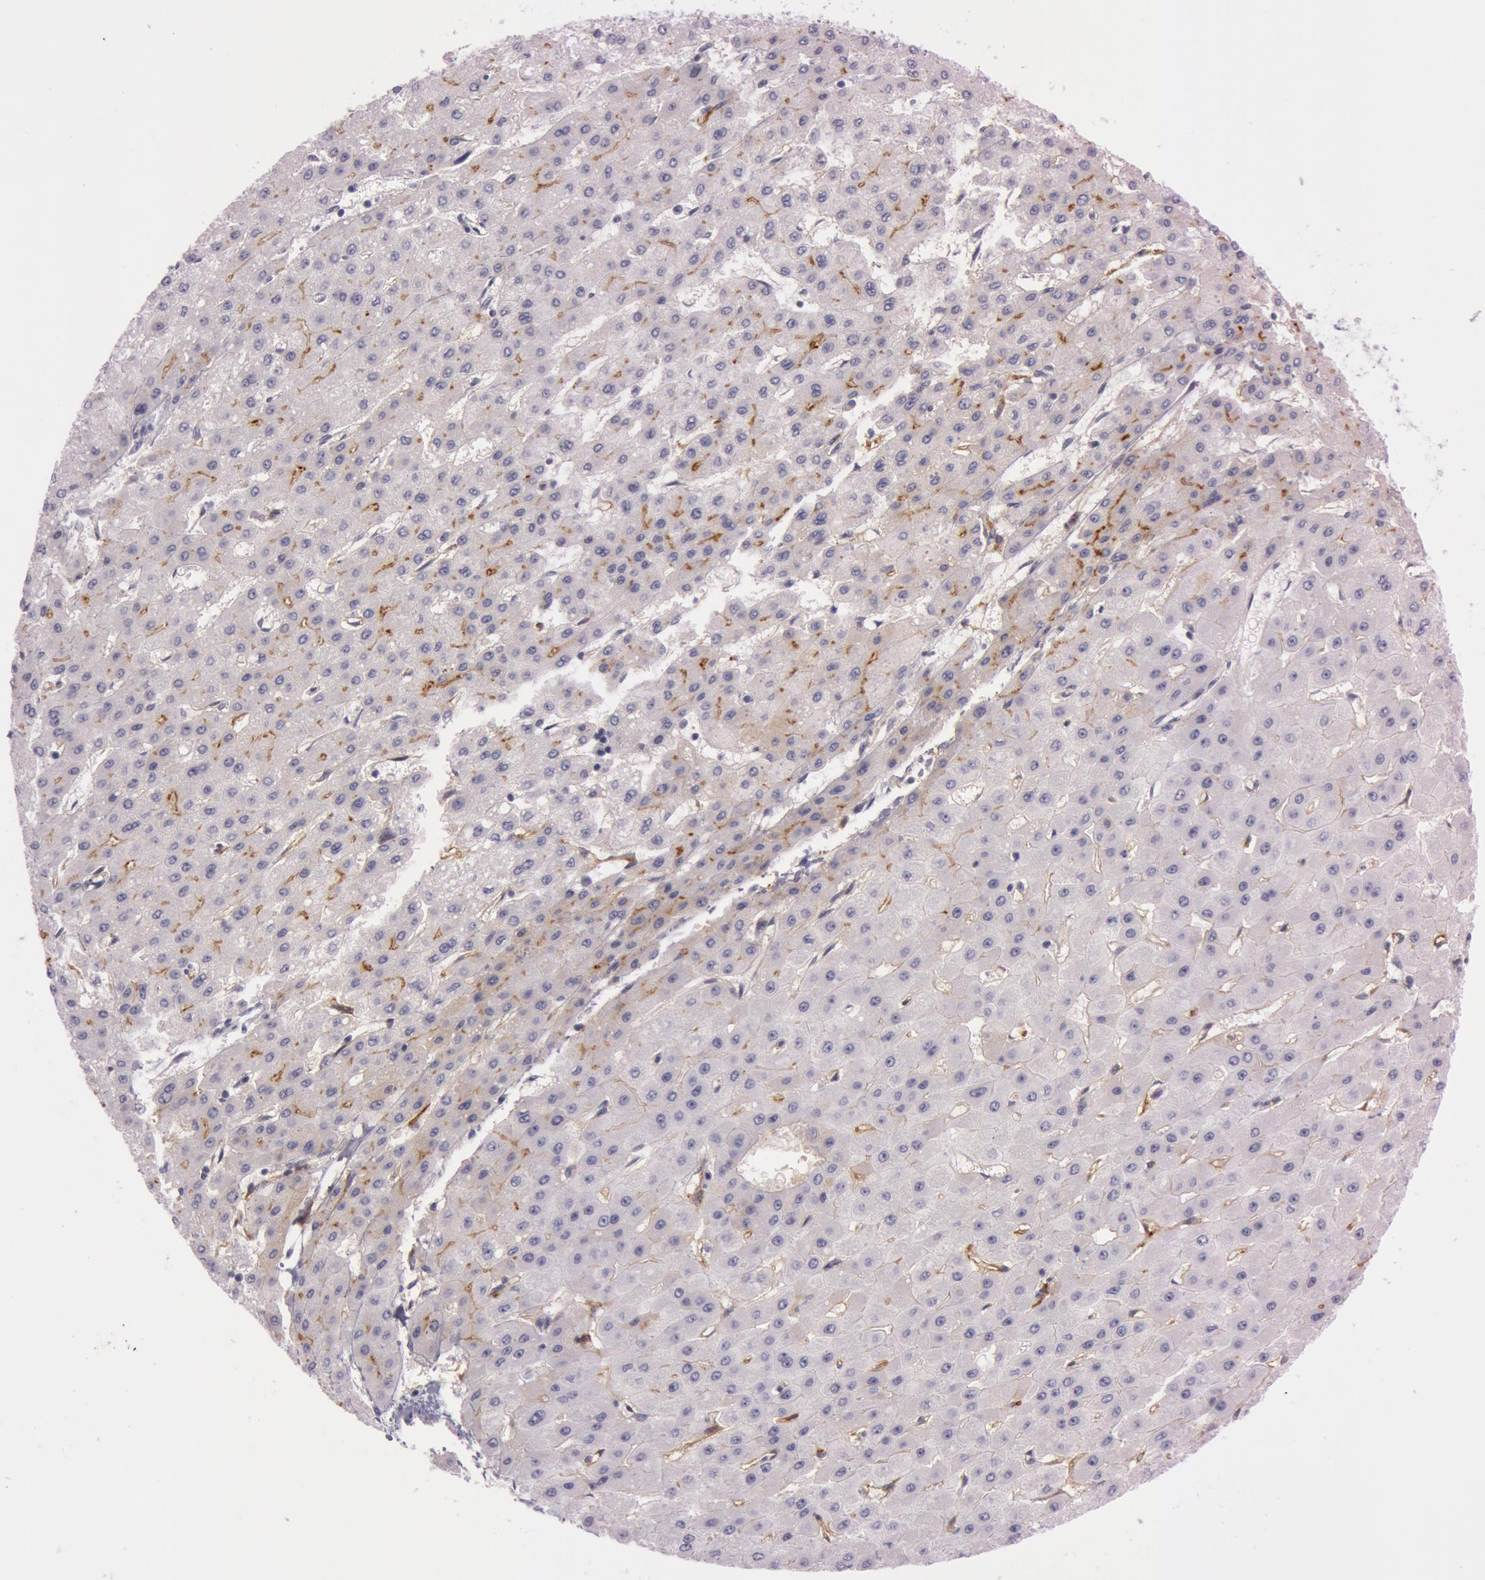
{"staining": {"intensity": "negative", "quantity": "none", "location": "none"}, "tissue": "liver cancer", "cell_type": "Tumor cells", "image_type": "cancer", "snomed": [{"axis": "morphology", "description": "Carcinoma, Hepatocellular, NOS"}, {"axis": "topography", "description": "Liver"}], "caption": "IHC image of neoplastic tissue: liver cancer (hepatocellular carcinoma) stained with DAB (3,3'-diaminobenzidine) shows no significant protein expression in tumor cells. The staining was performed using DAB to visualize the protein expression in brown, while the nuclei were stained in blue with hematoxylin (Magnification: 20x).", "gene": "FOLH1", "patient": {"sex": "female", "age": 52}}